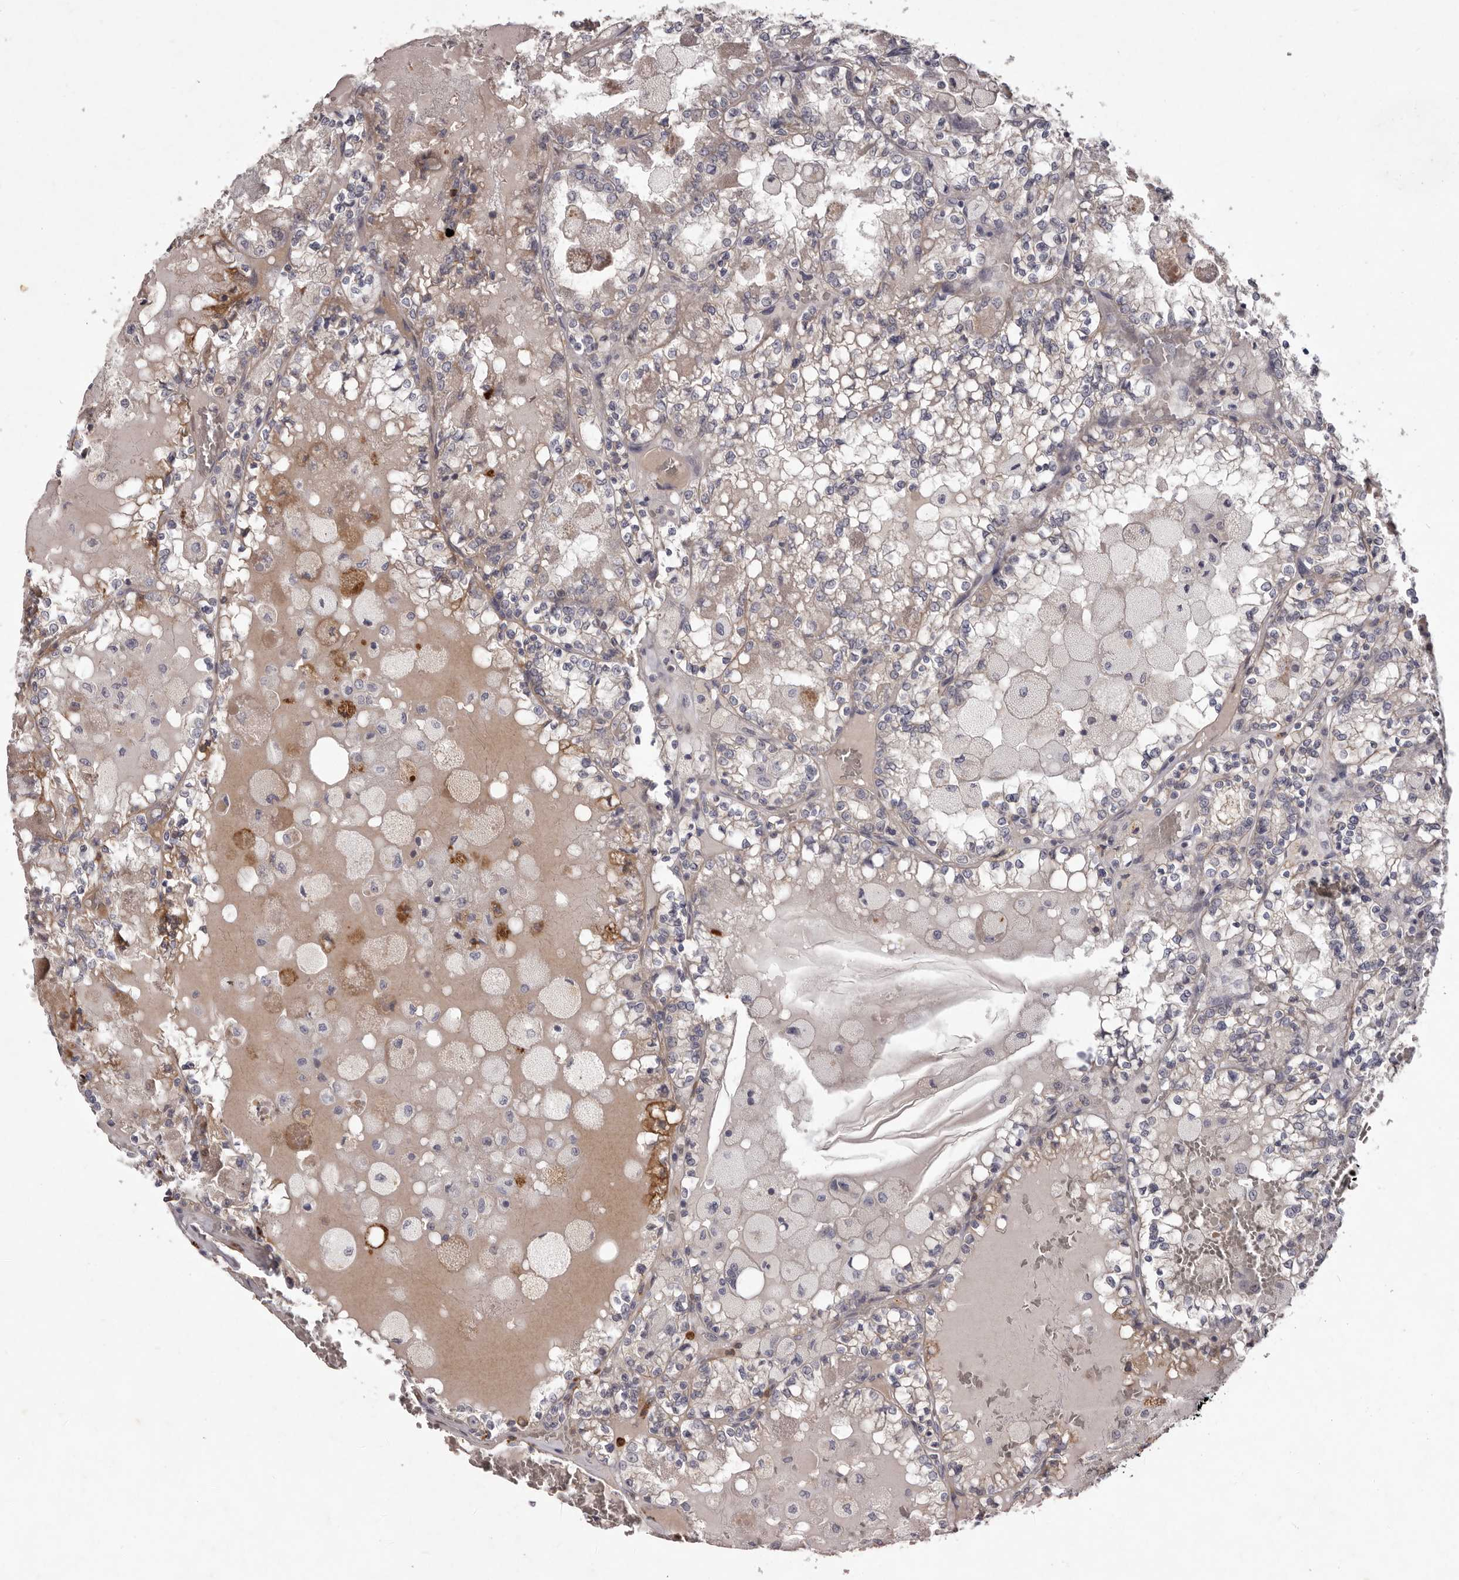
{"staining": {"intensity": "weak", "quantity": ">75%", "location": "cytoplasmic/membranous"}, "tissue": "renal cancer", "cell_type": "Tumor cells", "image_type": "cancer", "snomed": [{"axis": "morphology", "description": "Adenocarcinoma, NOS"}, {"axis": "topography", "description": "Kidney"}], "caption": "Tumor cells exhibit low levels of weak cytoplasmic/membranous expression in about >75% of cells in renal cancer. Nuclei are stained in blue.", "gene": "GARNL3", "patient": {"sex": "female", "age": 56}}